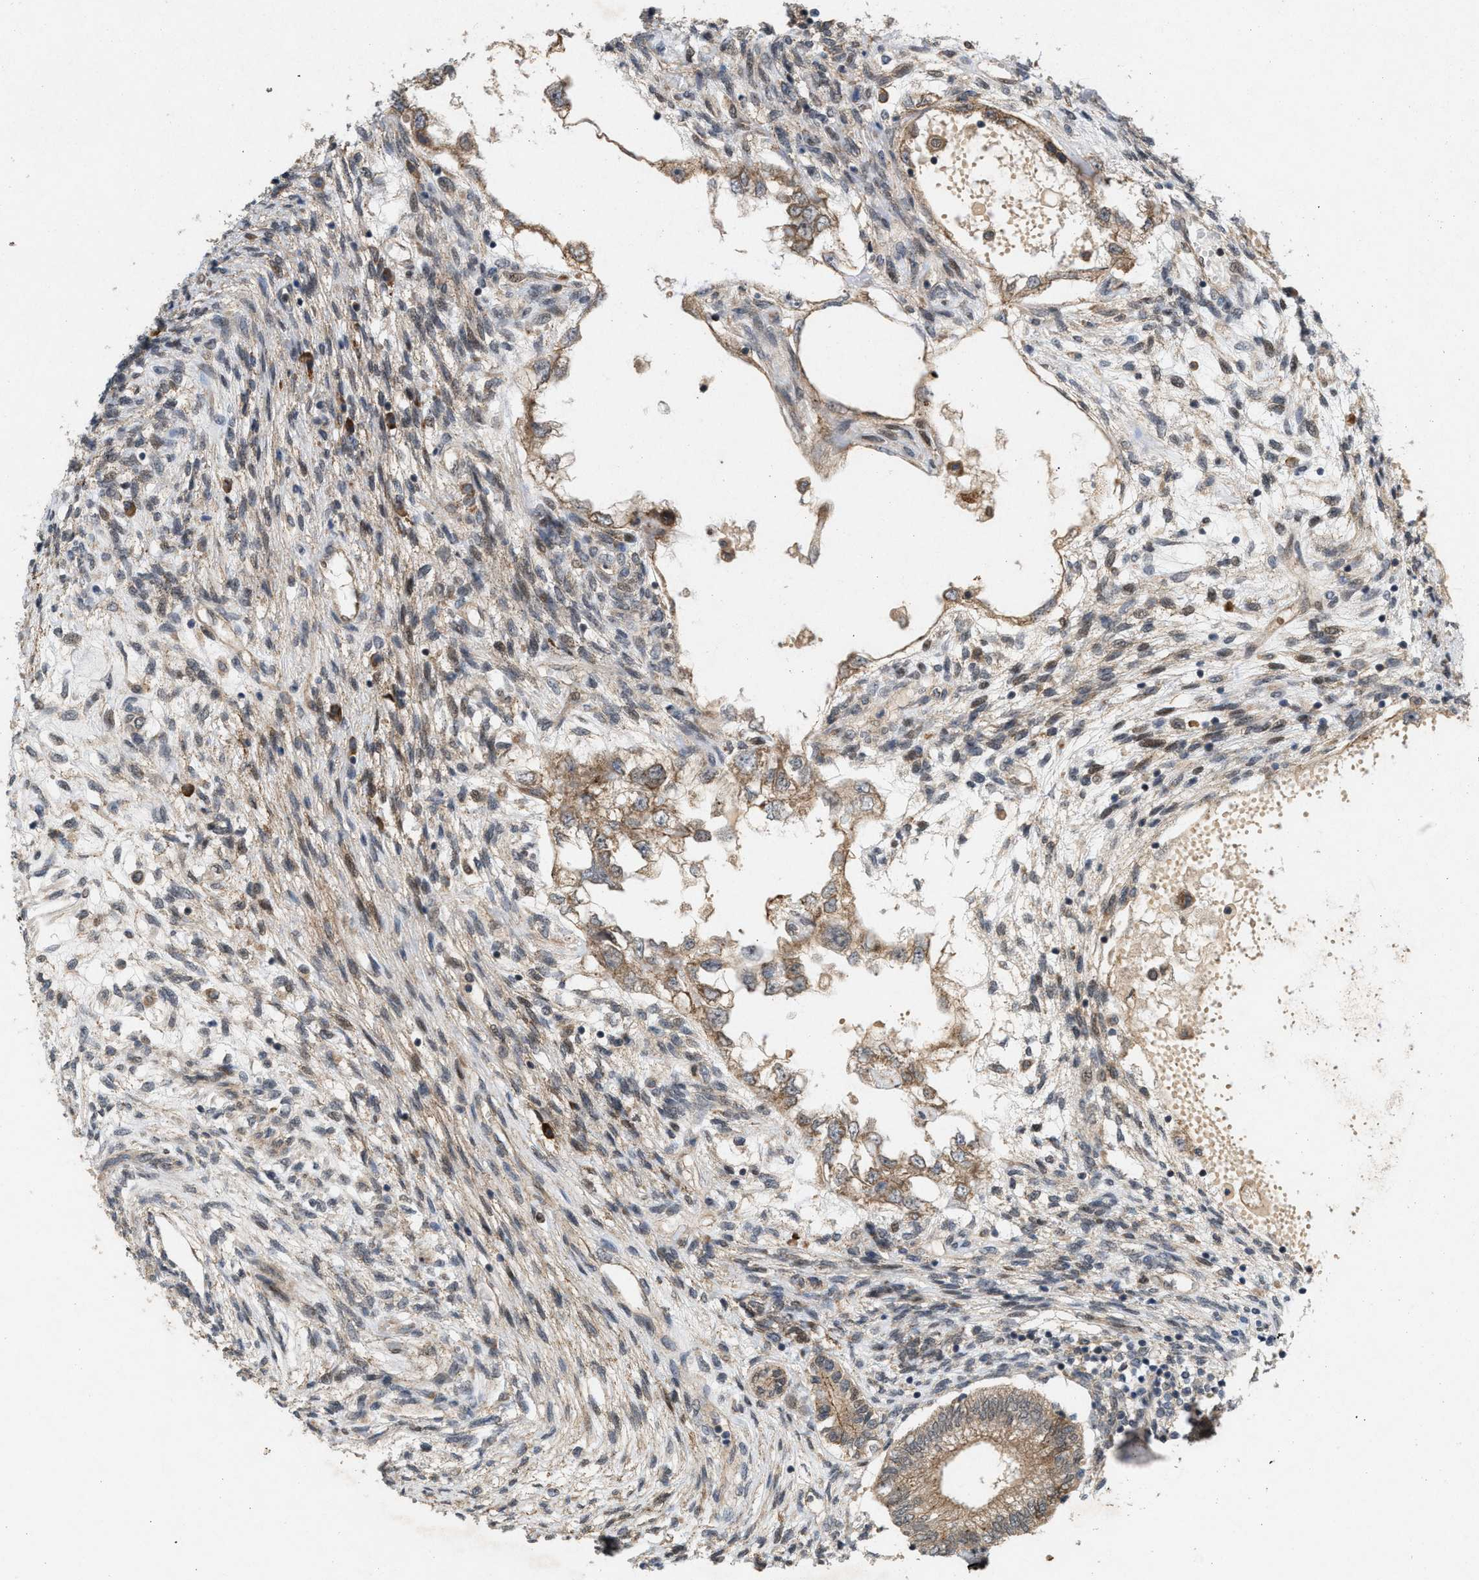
{"staining": {"intensity": "moderate", "quantity": ">75%", "location": "cytoplasmic/membranous"}, "tissue": "testis cancer", "cell_type": "Tumor cells", "image_type": "cancer", "snomed": [{"axis": "morphology", "description": "Seminoma, NOS"}, {"axis": "topography", "description": "Testis"}], "caption": "This photomicrograph reveals IHC staining of human seminoma (testis), with medium moderate cytoplasmic/membranous expression in approximately >75% of tumor cells.", "gene": "MFSD6", "patient": {"sex": "male", "age": 28}}